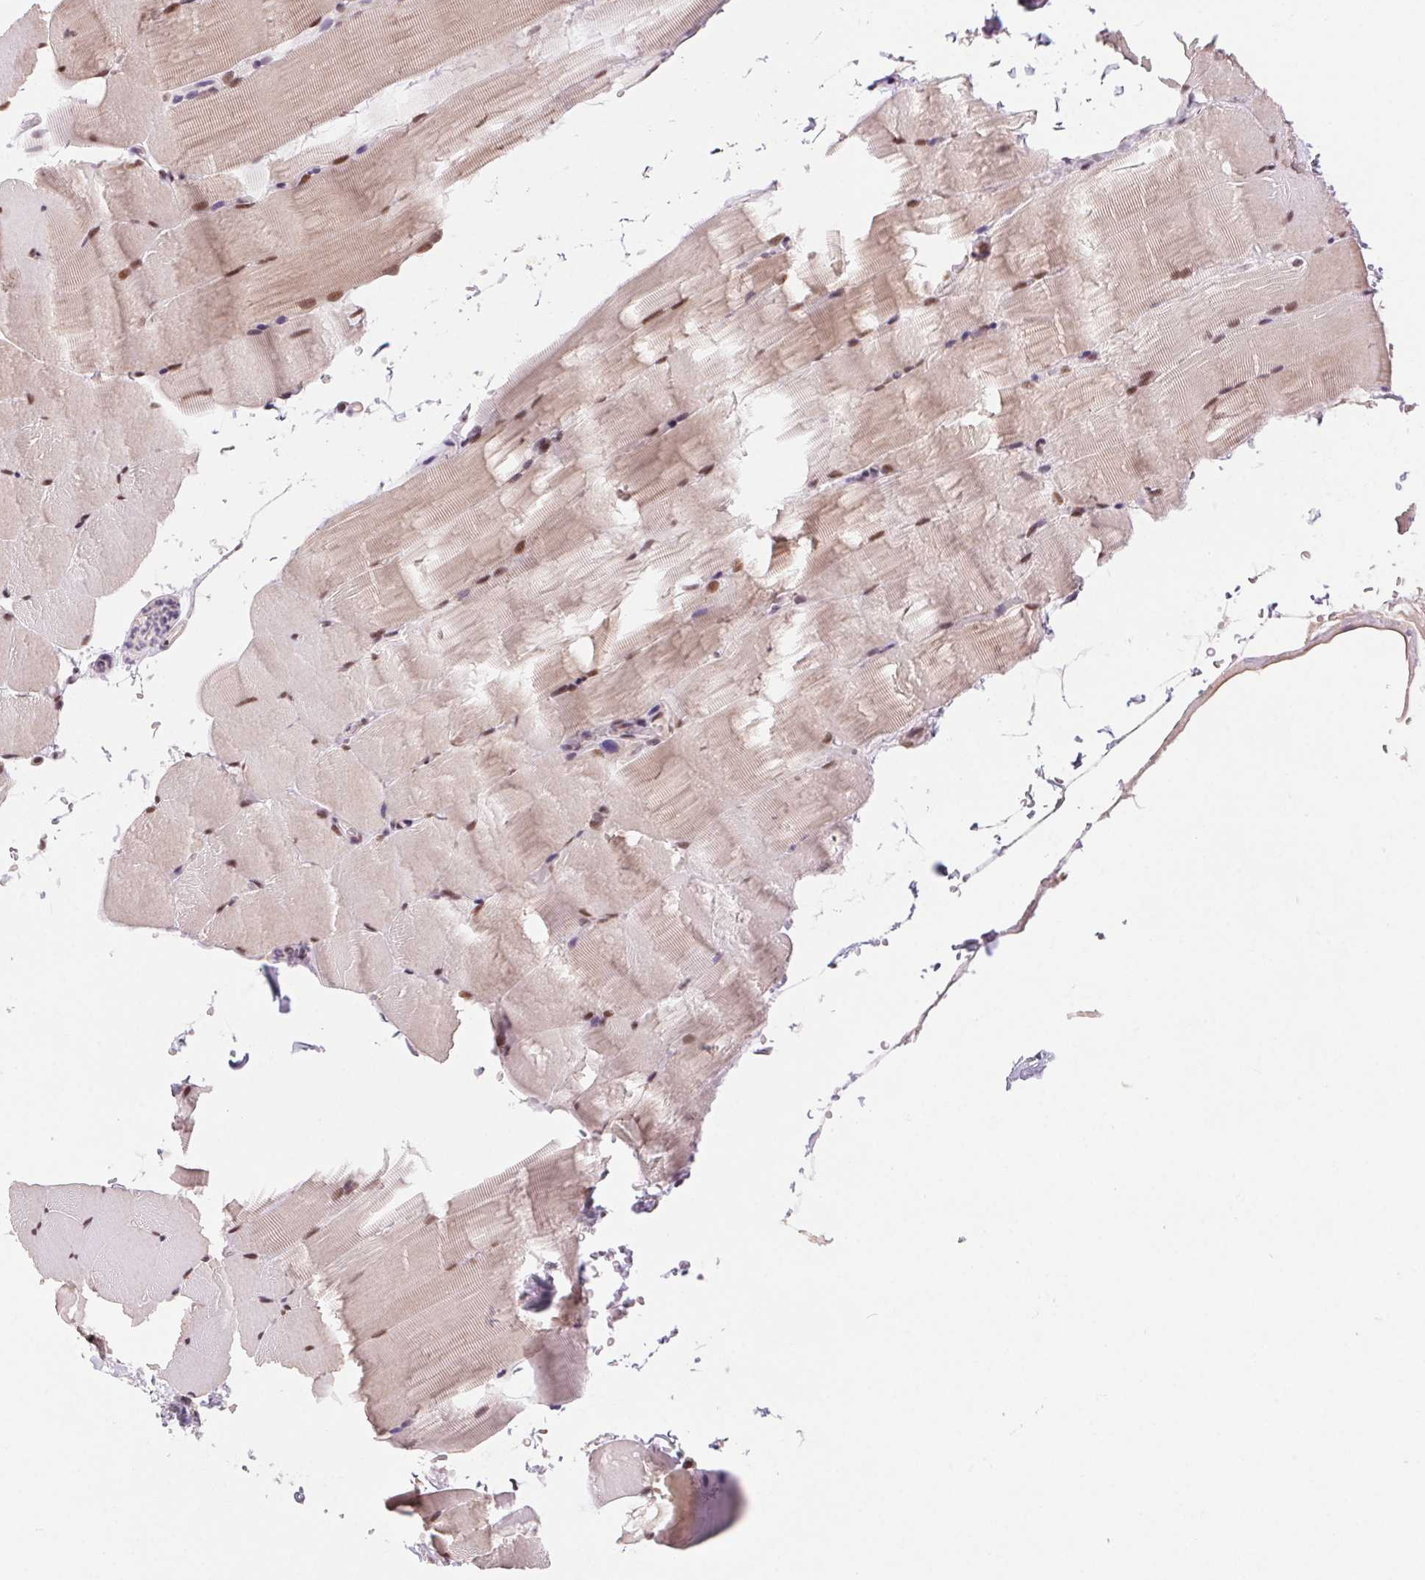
{"staining": {"intensity": "moderate", "quantity": ">75%", "location": "nuclear"}, "tissue": "skeletal muscle", "cell_type": "Myocytes", "image_type": "normal", "snomed": [{"axis": "morphology", "description": "Normal tissue, NOS"}, {"axis": "topography", "description": "Skeletal muscle"}], "caption": "Protein staining of benign skeletal muscle displays moderate nuclear staining in about >75% of myocytes.", "gene": "CD2BP2", "patient": {"sex": "female", "age": 37}}